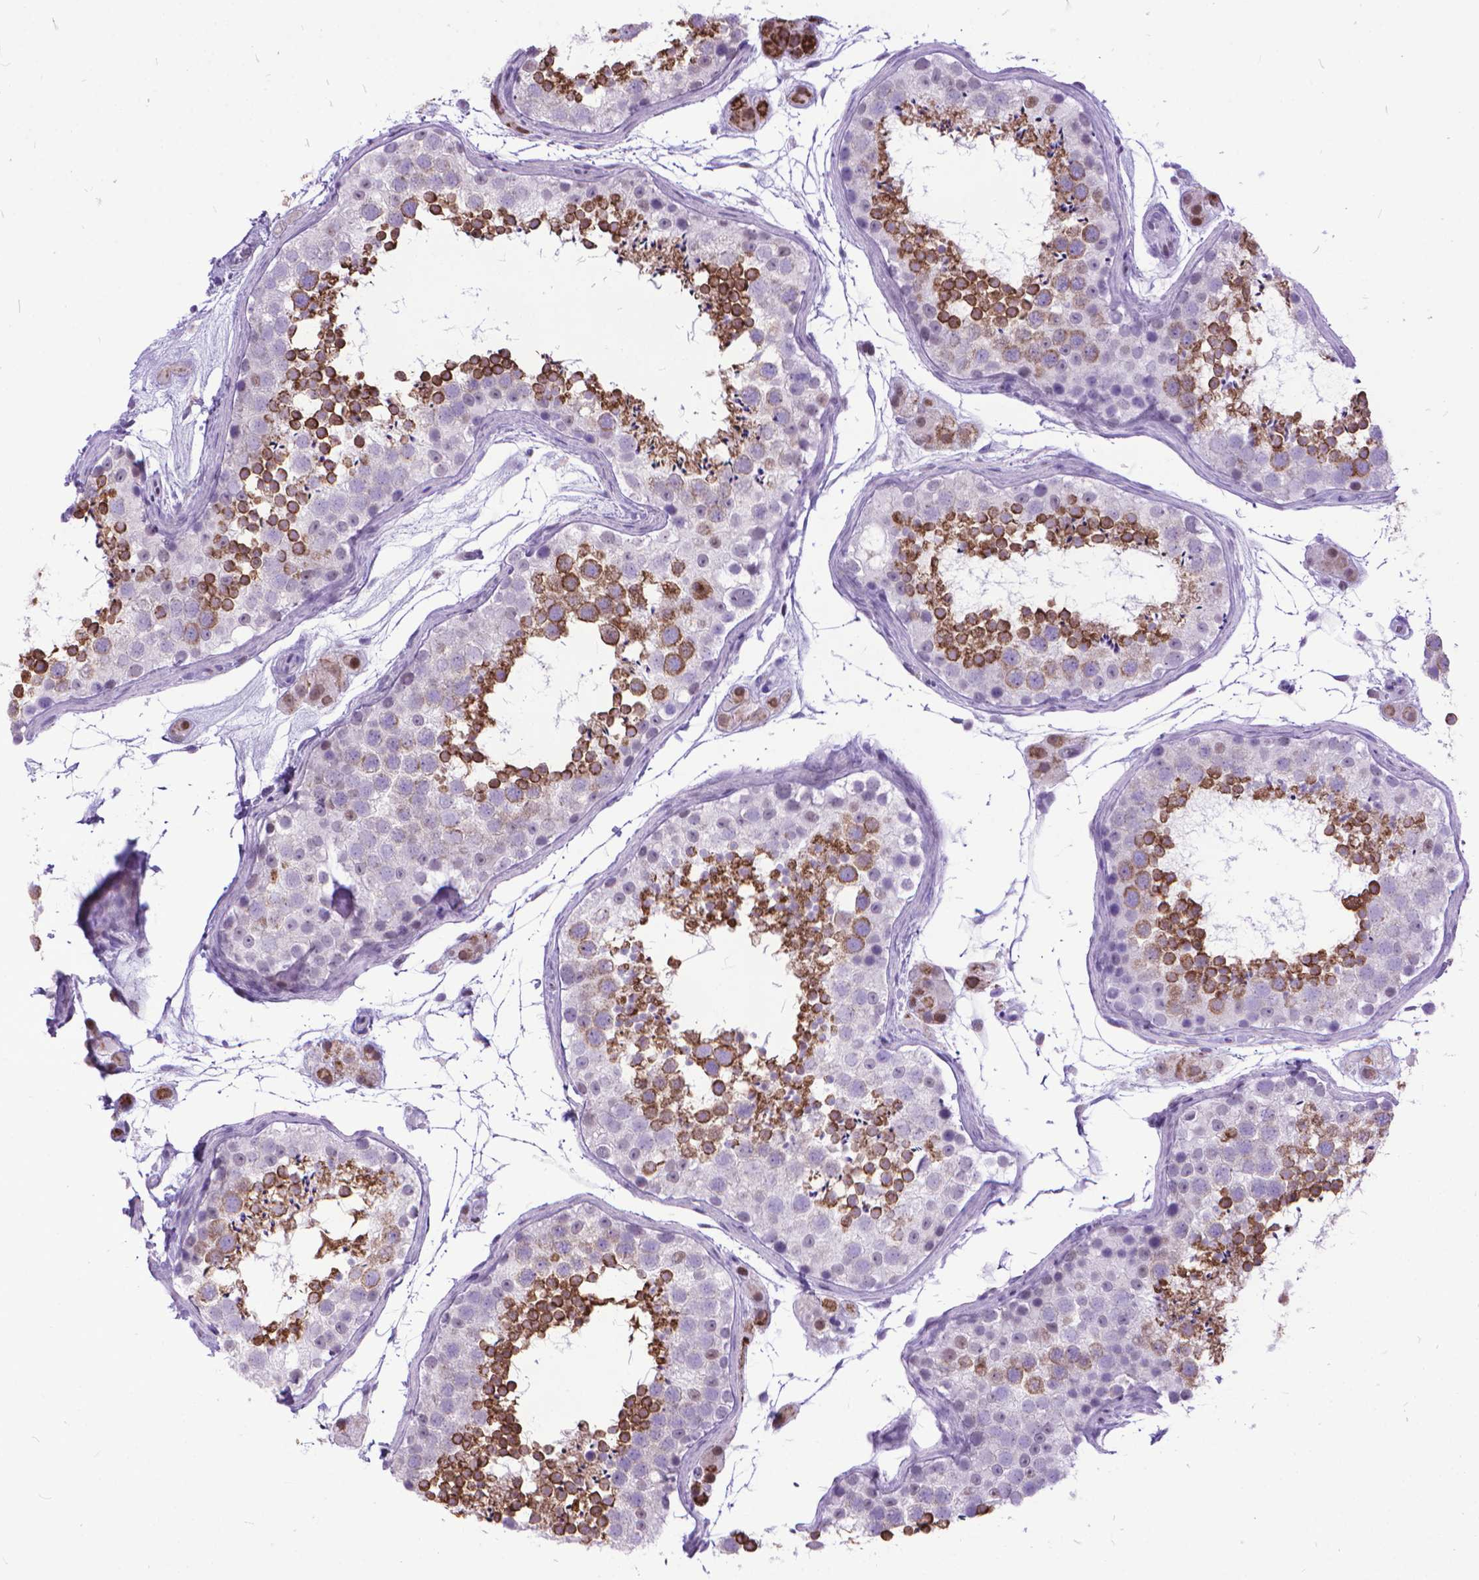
{"staining": {"intensity": "strong", "quantity": "25%-75%", "location": "cytoplasmic/membranous"}, "tissue": "testis", "cell_type": "Cells in seminiferous ducts", "image_type": "normal", "snomed": [{"axis": "morphology", "description": "Normal tissue, NOS"}, {"axis": "topography", "description": "Testis"}], "caption": "Testis stained with a brown dye reveals strong cytoplasmic/membranous positive expression in approximately 25%-75% of cells in seminiferous ducts.", "gene": "POLE4", "patient": {"sex": "male", "age": 41}}